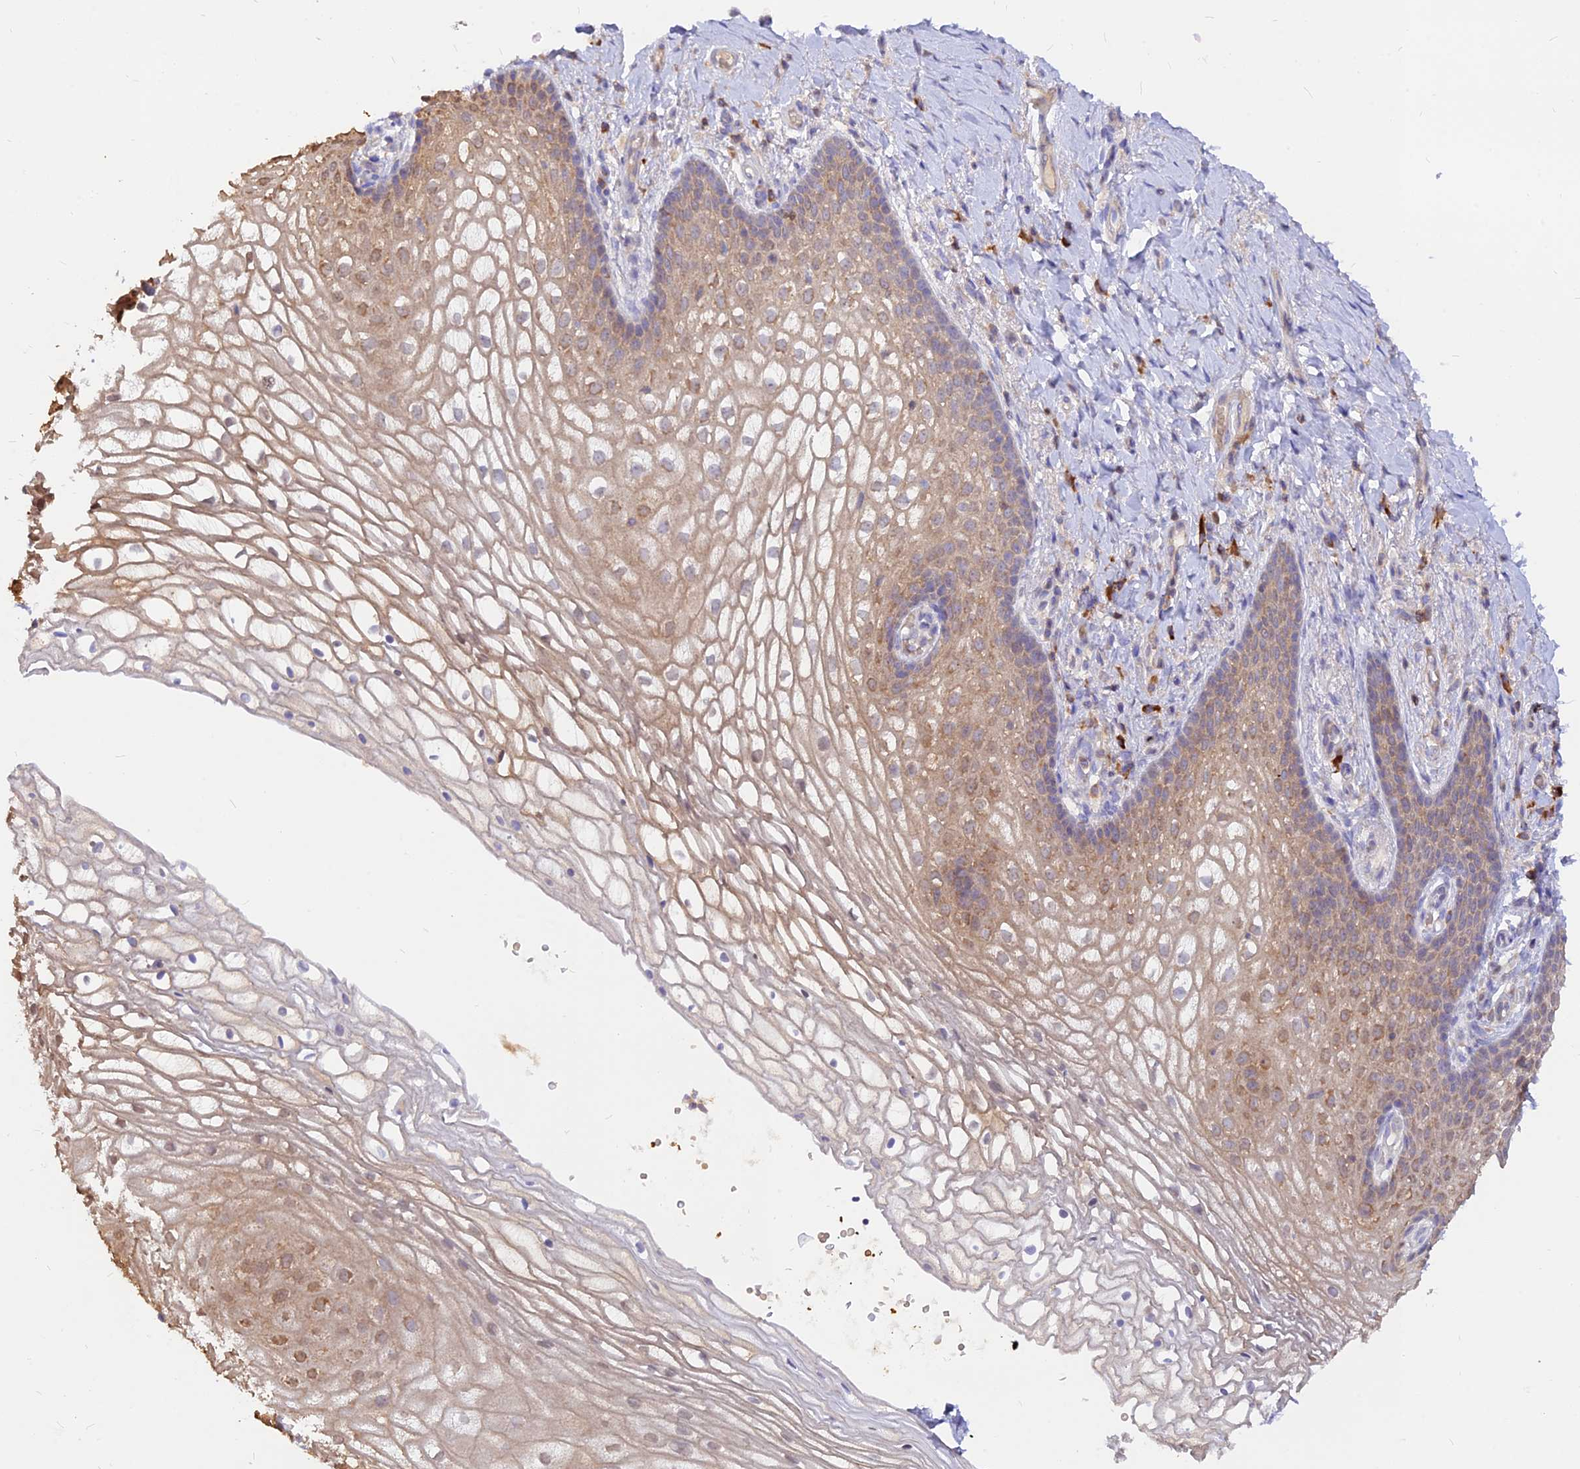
{"staining": {"intensity": "weak", "quantity": ">75%", "location": "cytoplasmic/membranous"}, "tissue": "vagina", "cell_type": "Squamous epithelial cells", "image_type": "normal", "snomed": [{"axis": "morphology", "description": "Normal tissue, NOS"}, {"axis": "topography", "description": "Vagina"}], "caption": "Immunohistochemistry (IHC) staining of normal vagina, which exhibits low levels of weak cytoplasmic/membranous staining in about >75% of squamous epithelial cells indicating weak cytoplasmic/membranous protein staining. The staining was performed using DAB (brown) for protein detection and nuclei were counterstained in hematoxylin (blue).", "gene": "DENND2D", "patient": {"sex": "female", "age": 60}}